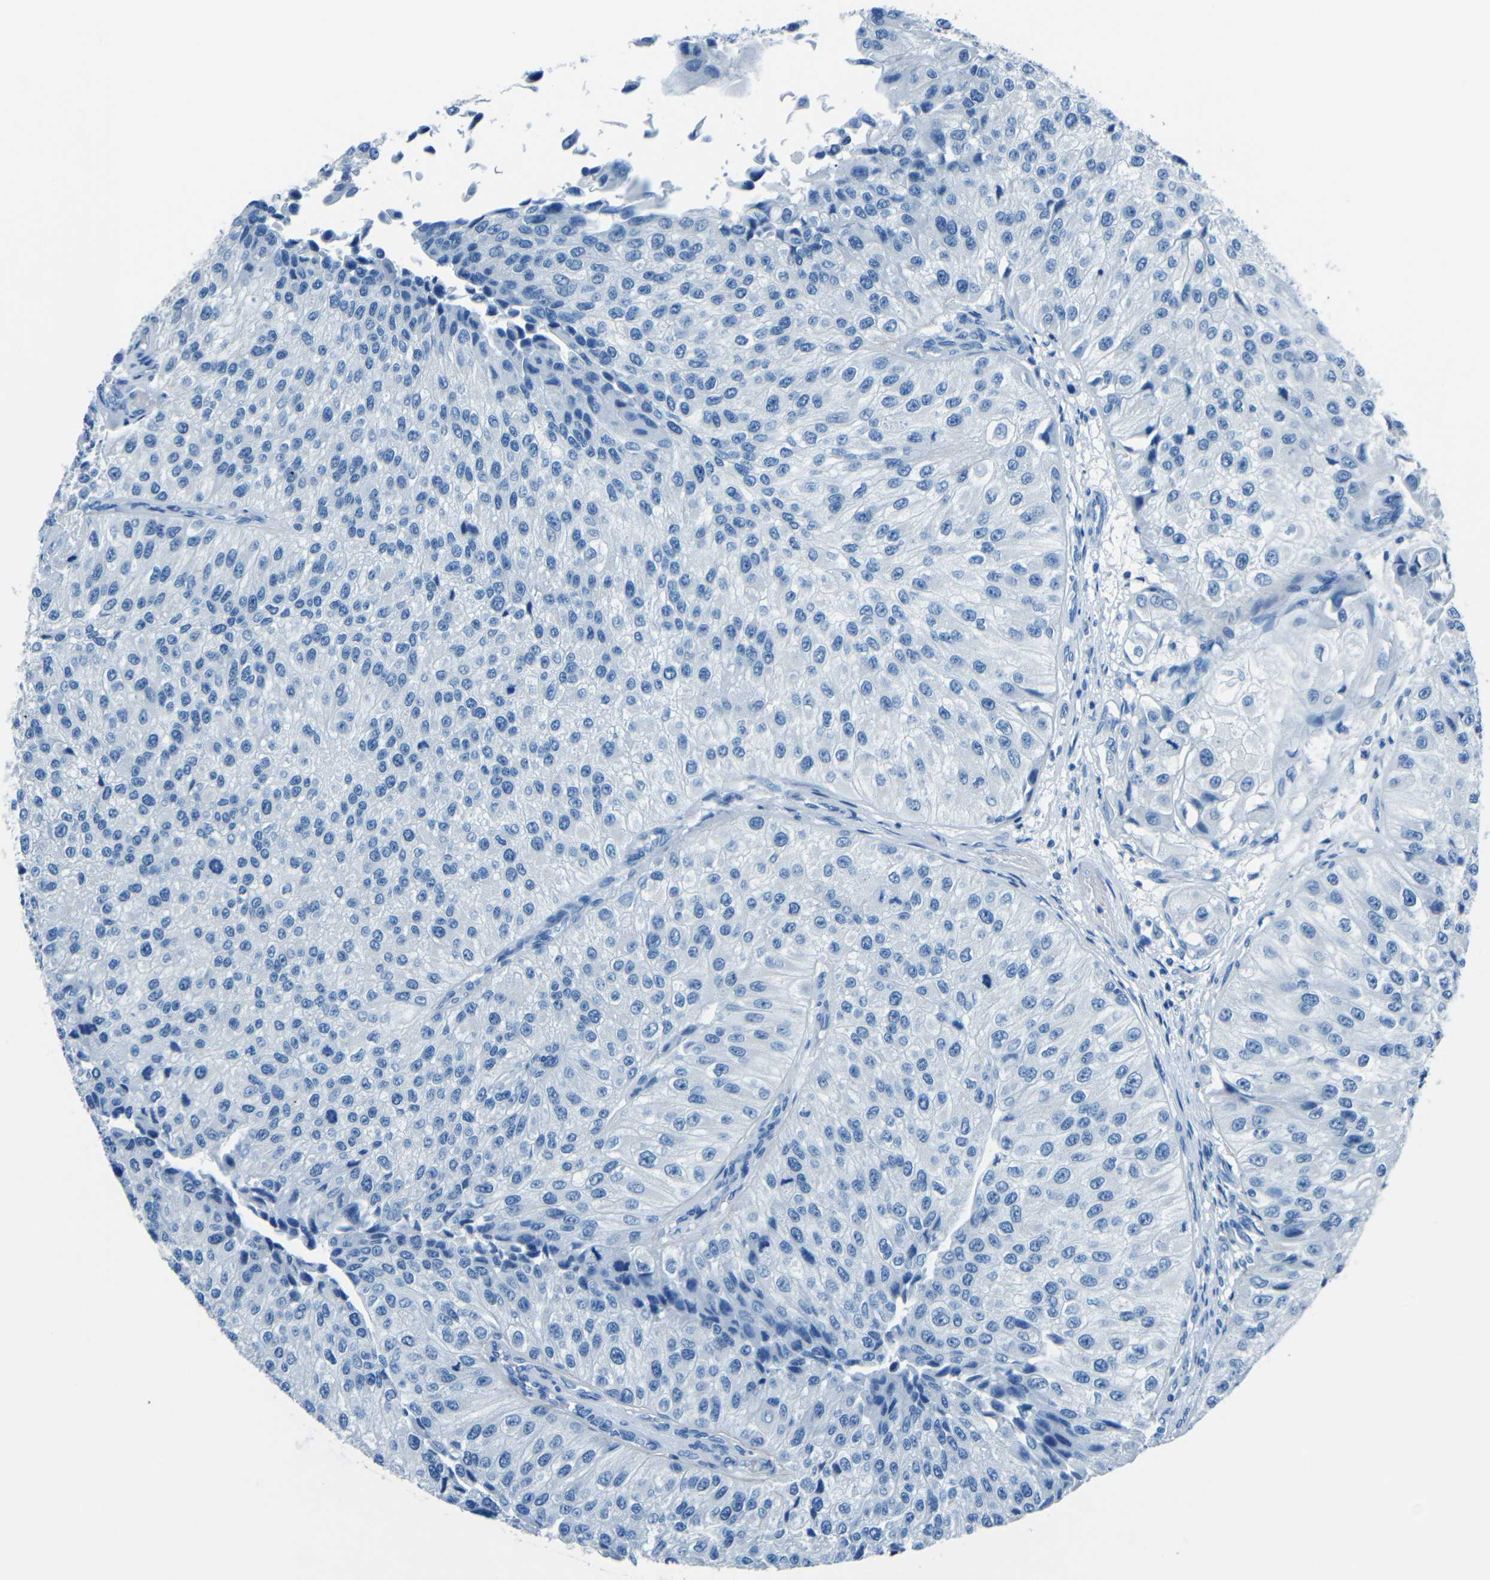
{"staining": {"intensity": "negative", "quantity": "none", "location": "none"}, "tissue": "urothelial cancer", "cell_type": "Tumor cells", "image_type": "cancer", "snomed": [{"axis": "morphology", "description": "Urothelial carcinoma, High grade"}, {"axis": "topography", "description": "Kidney"}, {"axis": "topography", "description": "Urinary bladder"}], "caption": "Urothelial cancer stained for a protein using immunohistochemistry demonstrates no expression tumor cells.", "gene": "FBN2", "patient": {"sex": "male", "age": 77}}